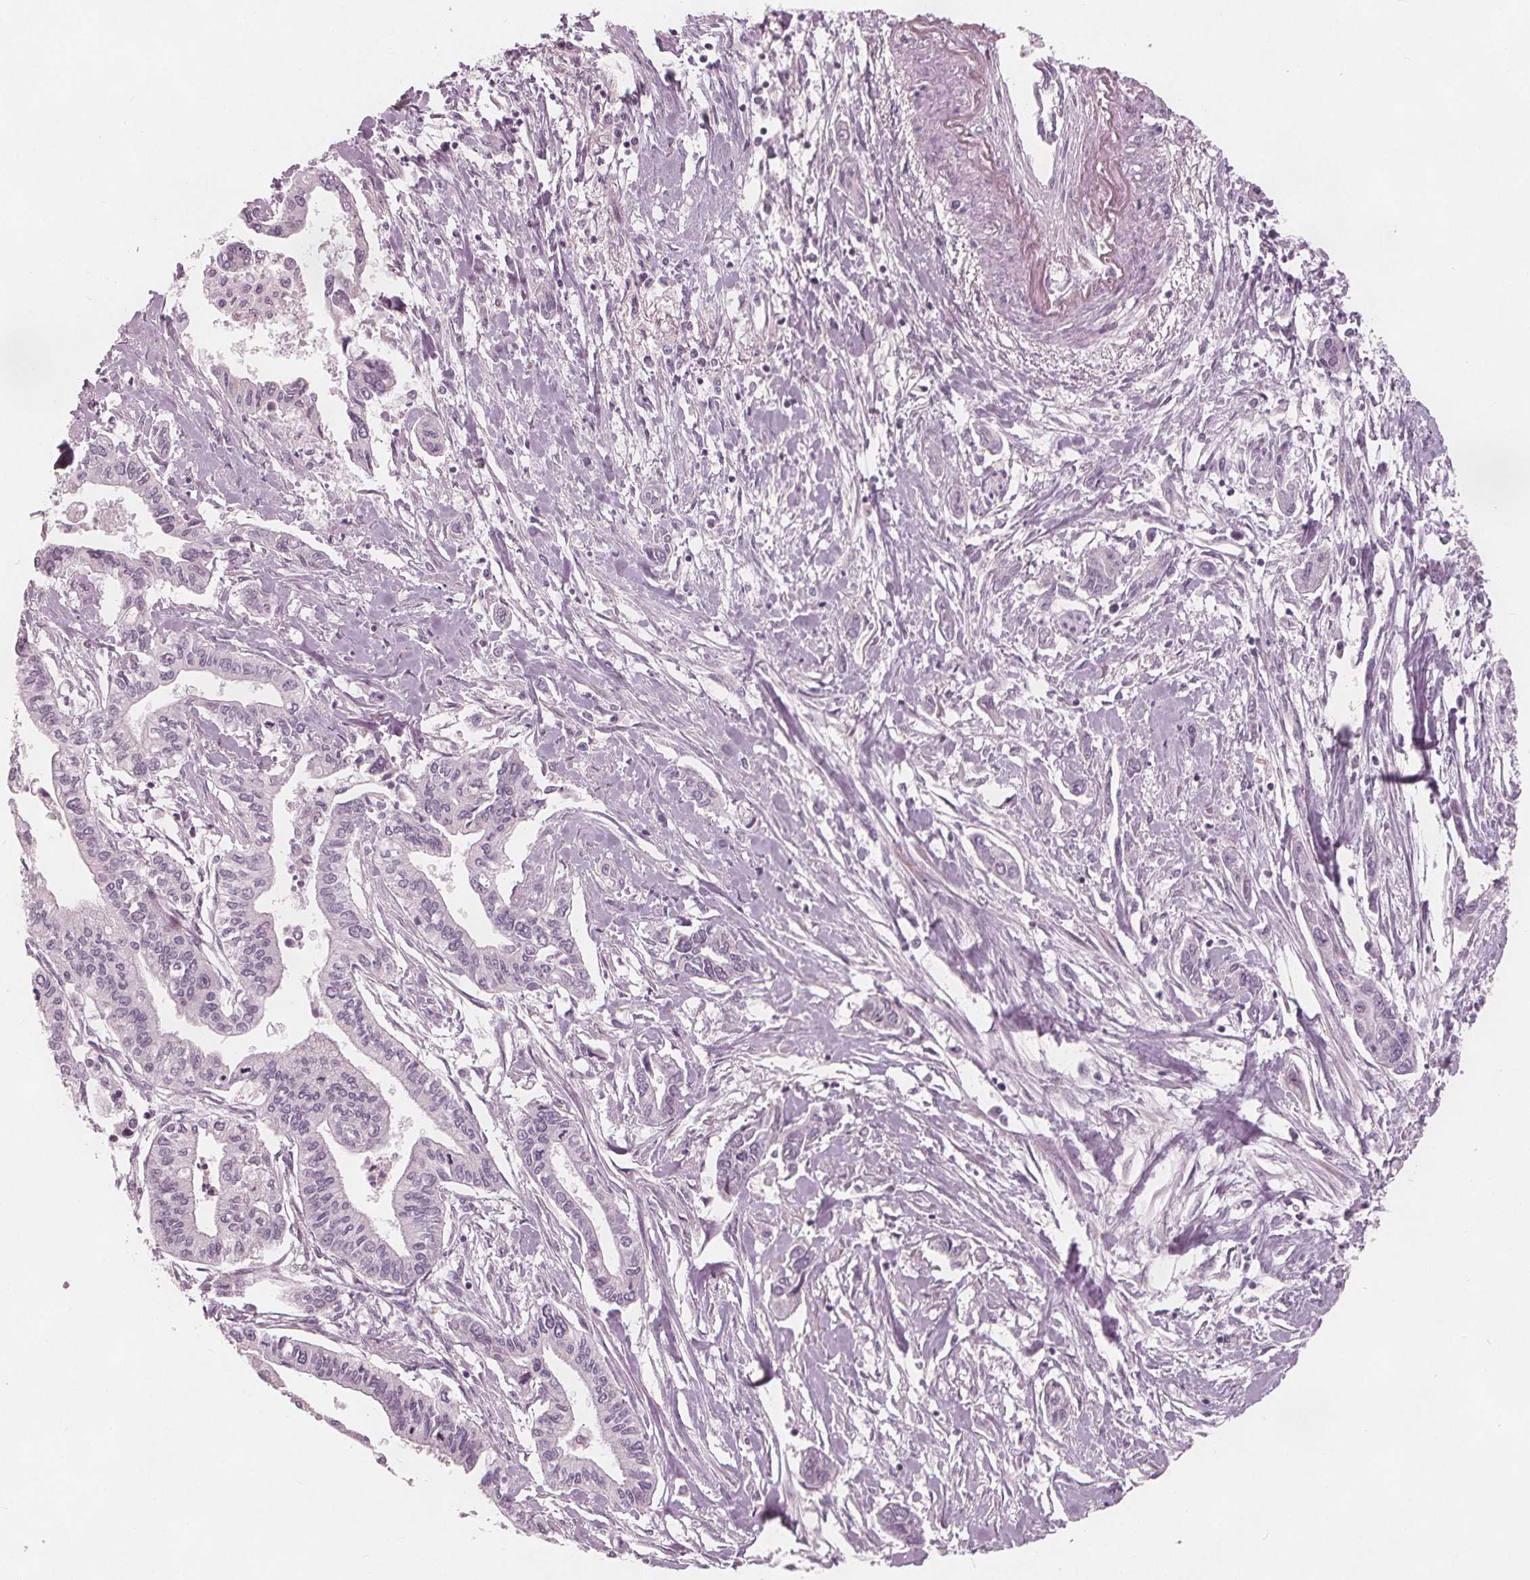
{"staining": {"intensity": "negative", "quantity": "none", "location": "none"}, "tissue": "pancreatic cancer", "cell_type": "Tumor cells", "image_type": "cancer", "snomed": [{"axis": "morphology", "description": "Adenocarcinoma, NOS"}, {"axis": "topography", "description": "Pancreas"}], "caption": "A photomicrograph of pancreatic cancer stained for a protein shows no brown staining in tumor cells. The staining was performed using DAB to visualize the protein expression in brown, while the nuclei were stained in blue with hematoxylin (Magnification: 20x).", "gene": "BRSK1", "patient": {"sex": "male", "age": 60}}